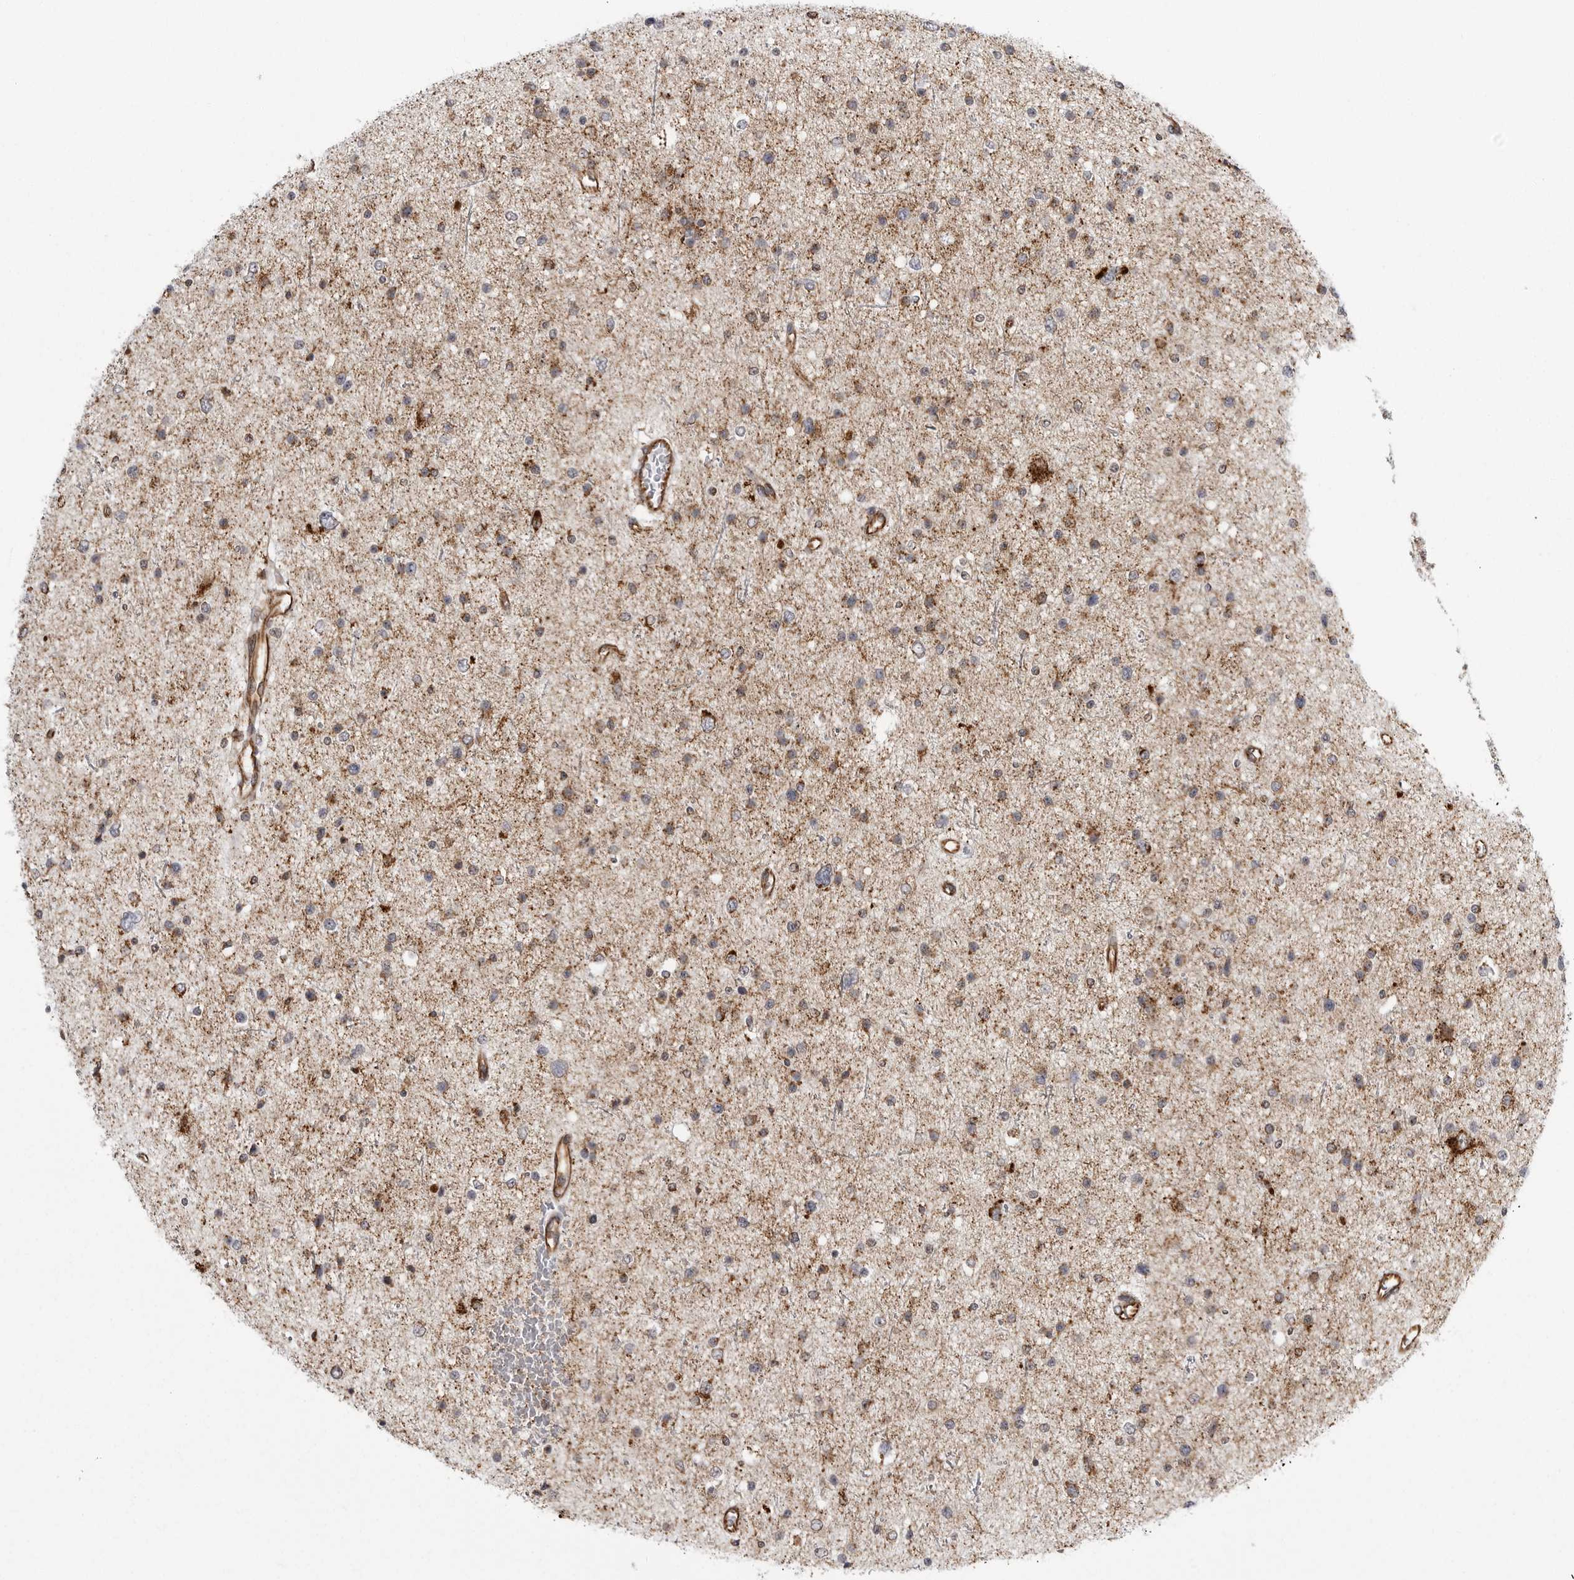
{"staining": {"intensity": "moderate", "quantity": "25%-75%", "location": "cytoplasmic/membranous"}, "tissue": "glioma", "cell_type": "Tumor cells", "image_type": "cancer", "snomed": [{"axis": "morphology", "description": "Glioma, malignant, Low grade"}, {"axis": "topography", "description": "Brain"}], "caption": "Protein expression analysis of glioma shows moderate cytoplasmic/membranous expression in about 25%-75% of tumor cells.", "gene": "FH", "patient": {"sex": "female", "age": 37}}